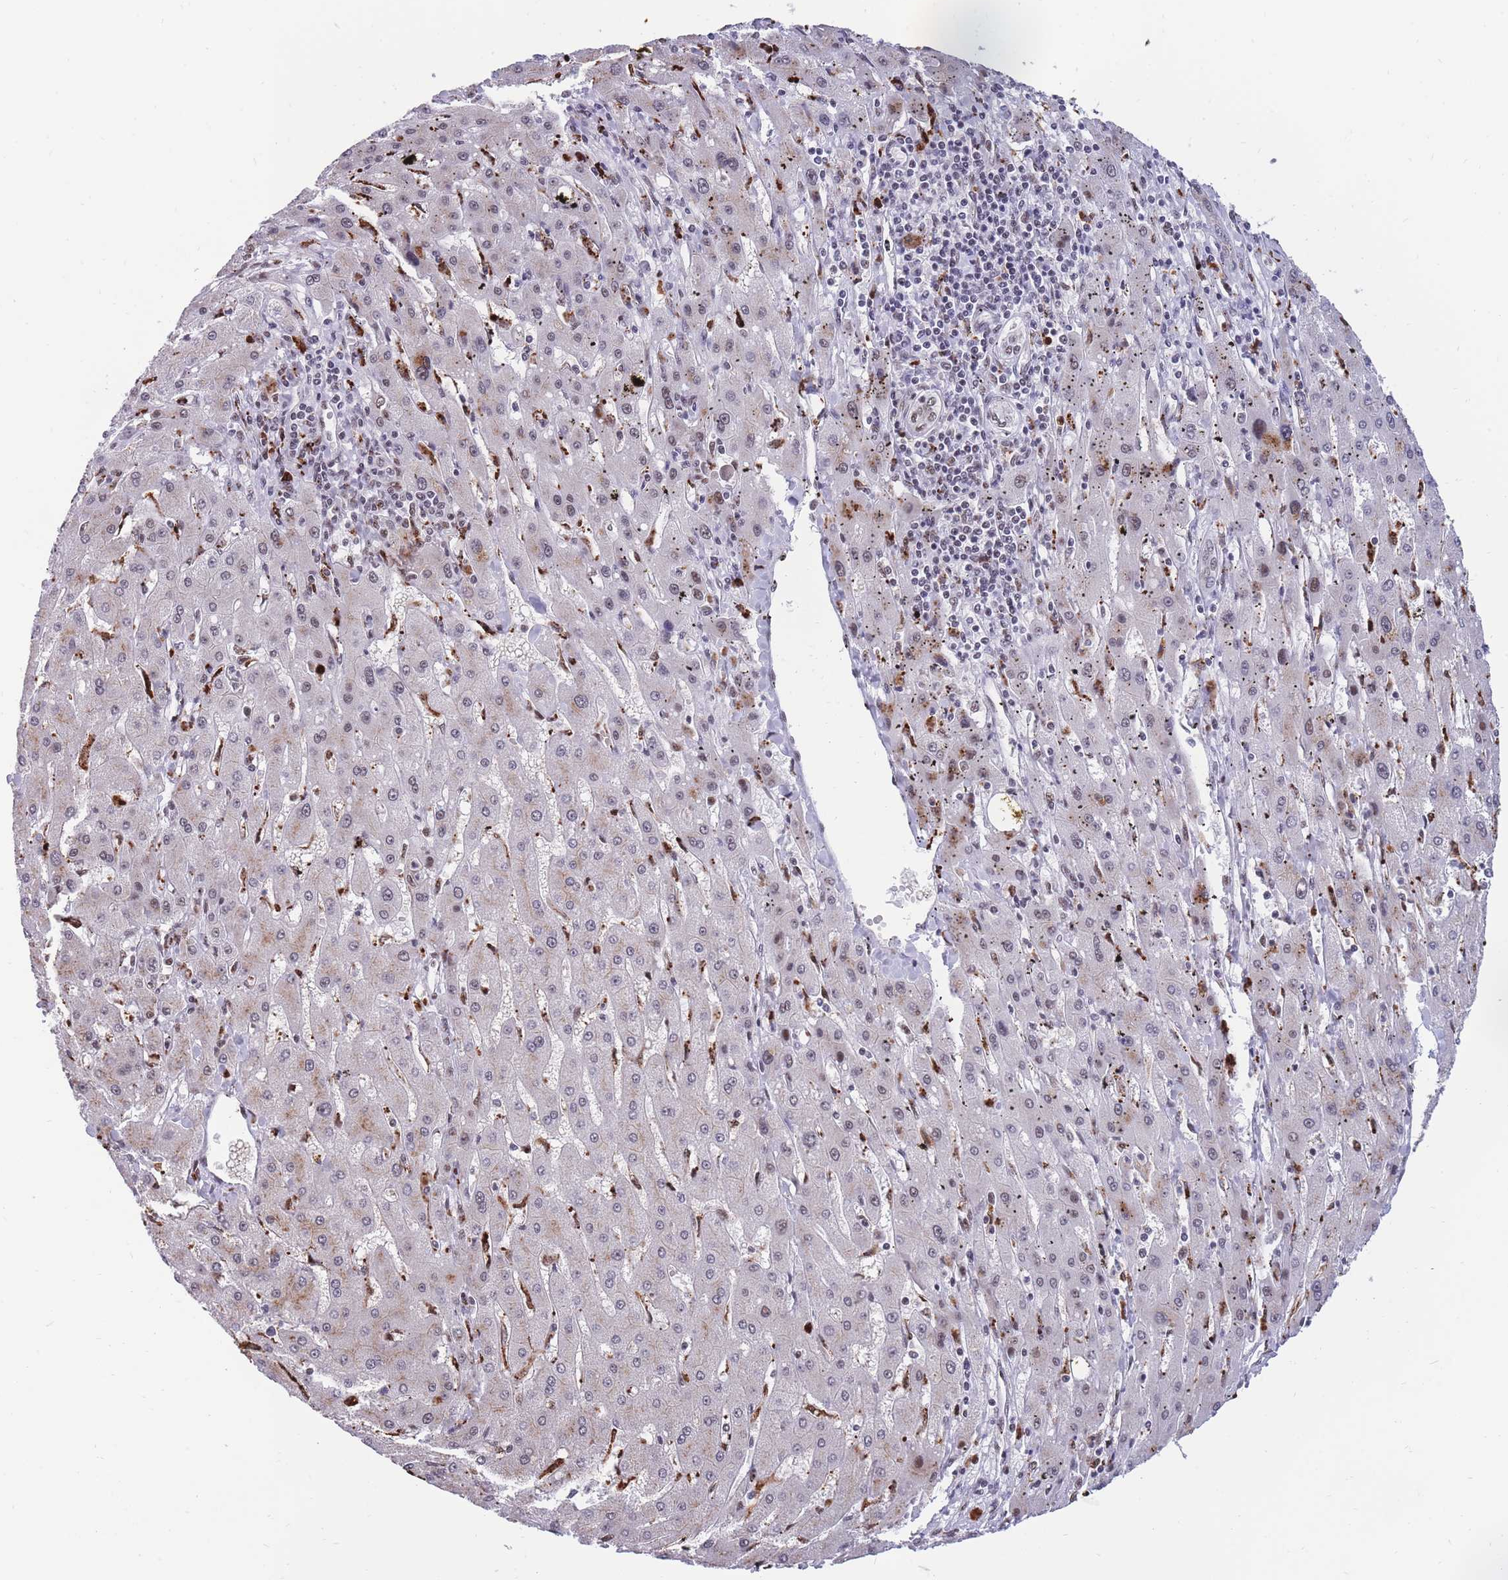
{"staining": {"intensity": "weak", "quantity": "25%-75%", "location": "nuclear"}, "tissue": "liver cancer", "cell_type": "Tumor cells", "image_type": "cancer", "snomed": [{"axis": "morphology", "description": "Carcinoma, Hepatocellular, NOS"}, {"axis": "topography", "description": "Liver"}], "caption": "Protein expression analysis of liver hepatocellular carcinoma reveals weak nuclear staining in approximately 25%-75% of tumor cells.", "gene": "PRPF19", "patient": {"sex": "male", "age": 72}}